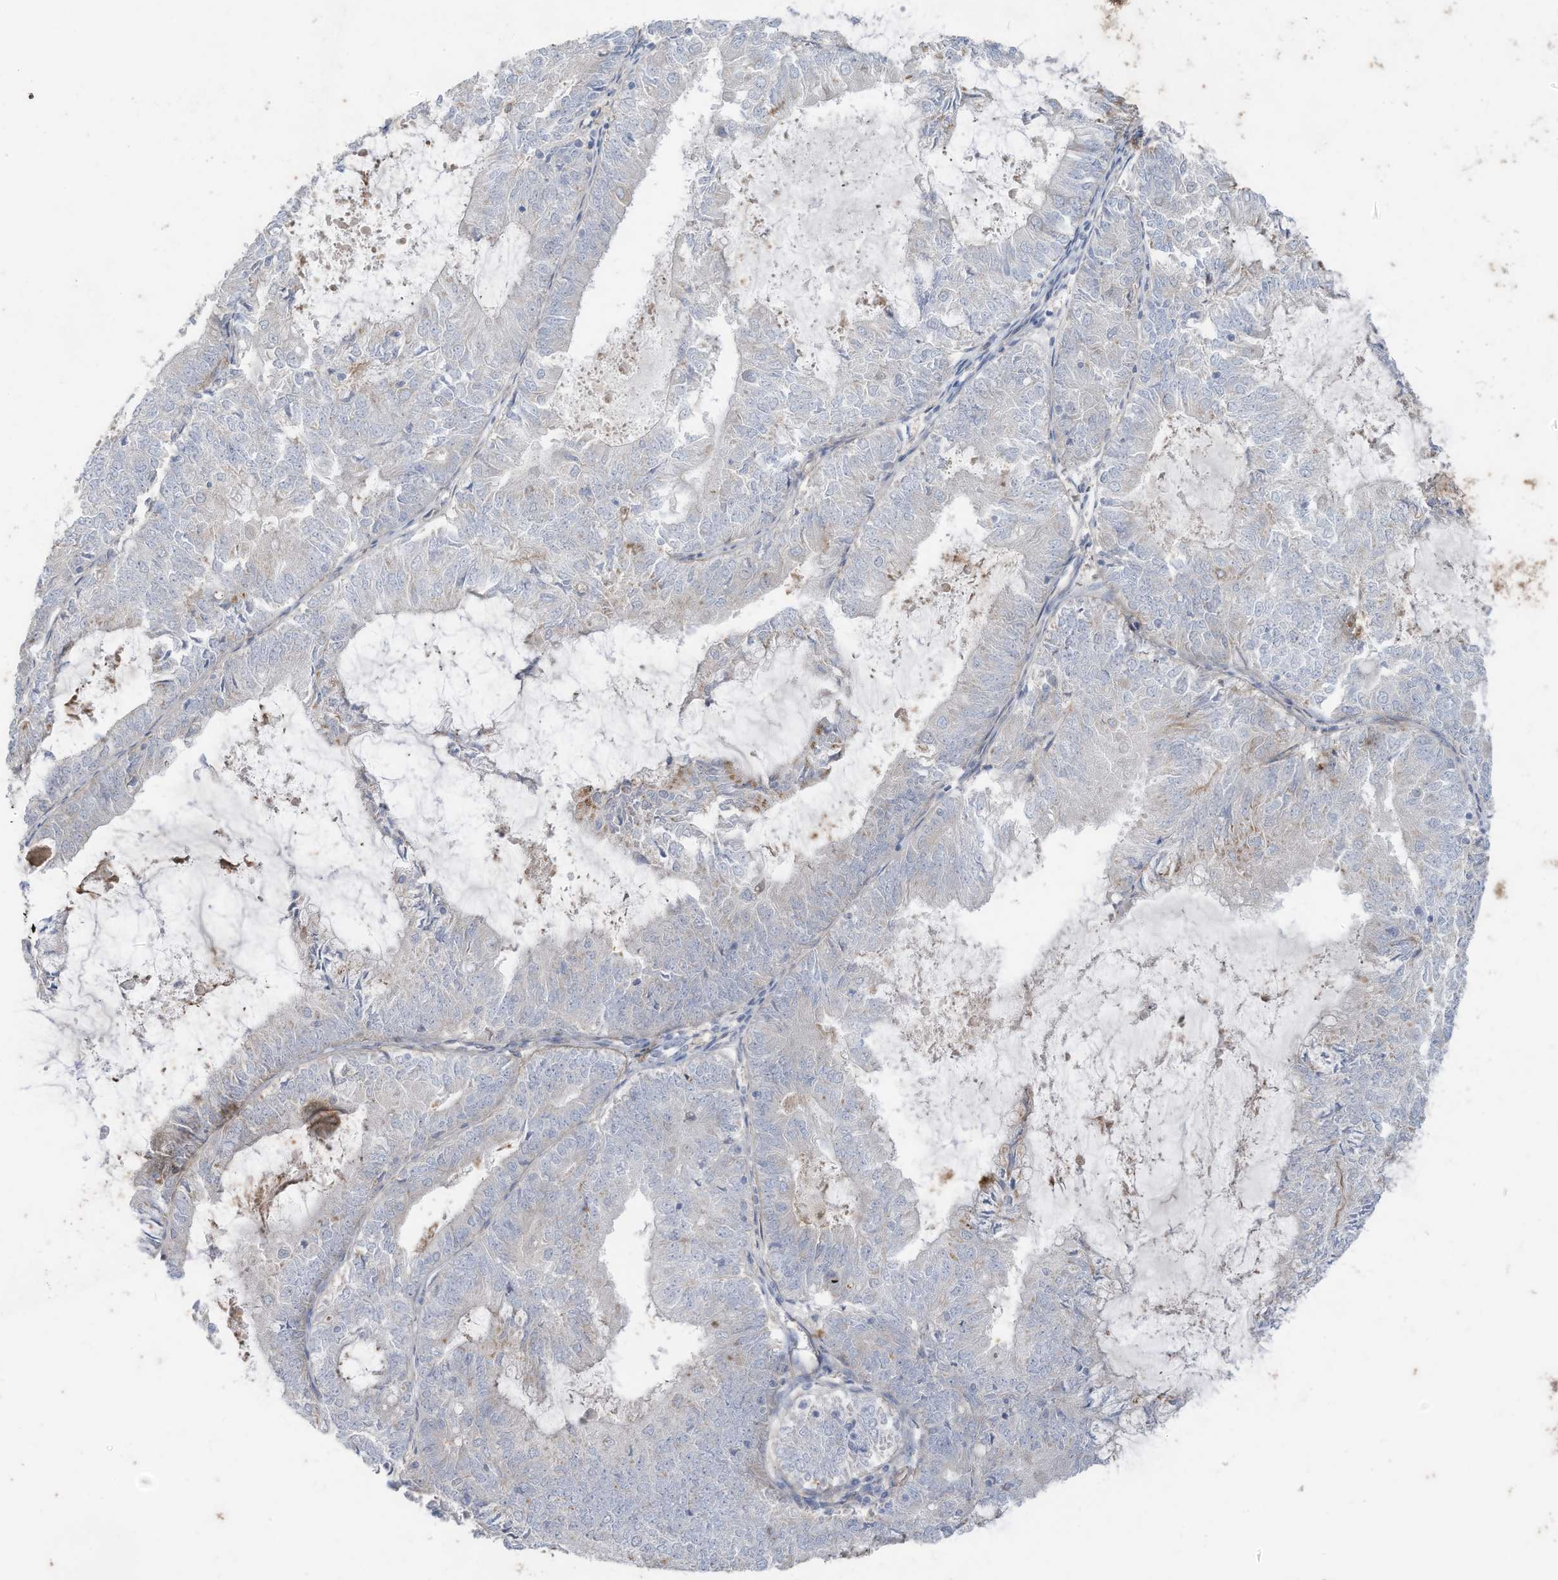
{"staining": {"intensity": "negative", "quantity": "none", "location": "none"}, "tissue": "endometrial cancer", "cell_type": "Tumor cells", "image_type": "cancer", "snomed": [{"axis": "morphology", "description": "Adenocarcinoma, NOS"}, {"axis": "topography", "description": "Endometrium"}], "caption": "This micrograph is of adenocarcinoma (endometrial) stained with immunohistochemistry (IHC) to label a protein in brown with the nuclei are counter-stained blue. There is no positivity in tumor cells. The staining was performed using DAB to visualize the protein expression in brown, while the nuclei were stained in blue with hematoxylin (Magnification: 20x).", "gene": "SLC17A7", "patient": {"sex": "female", "age": 57}}